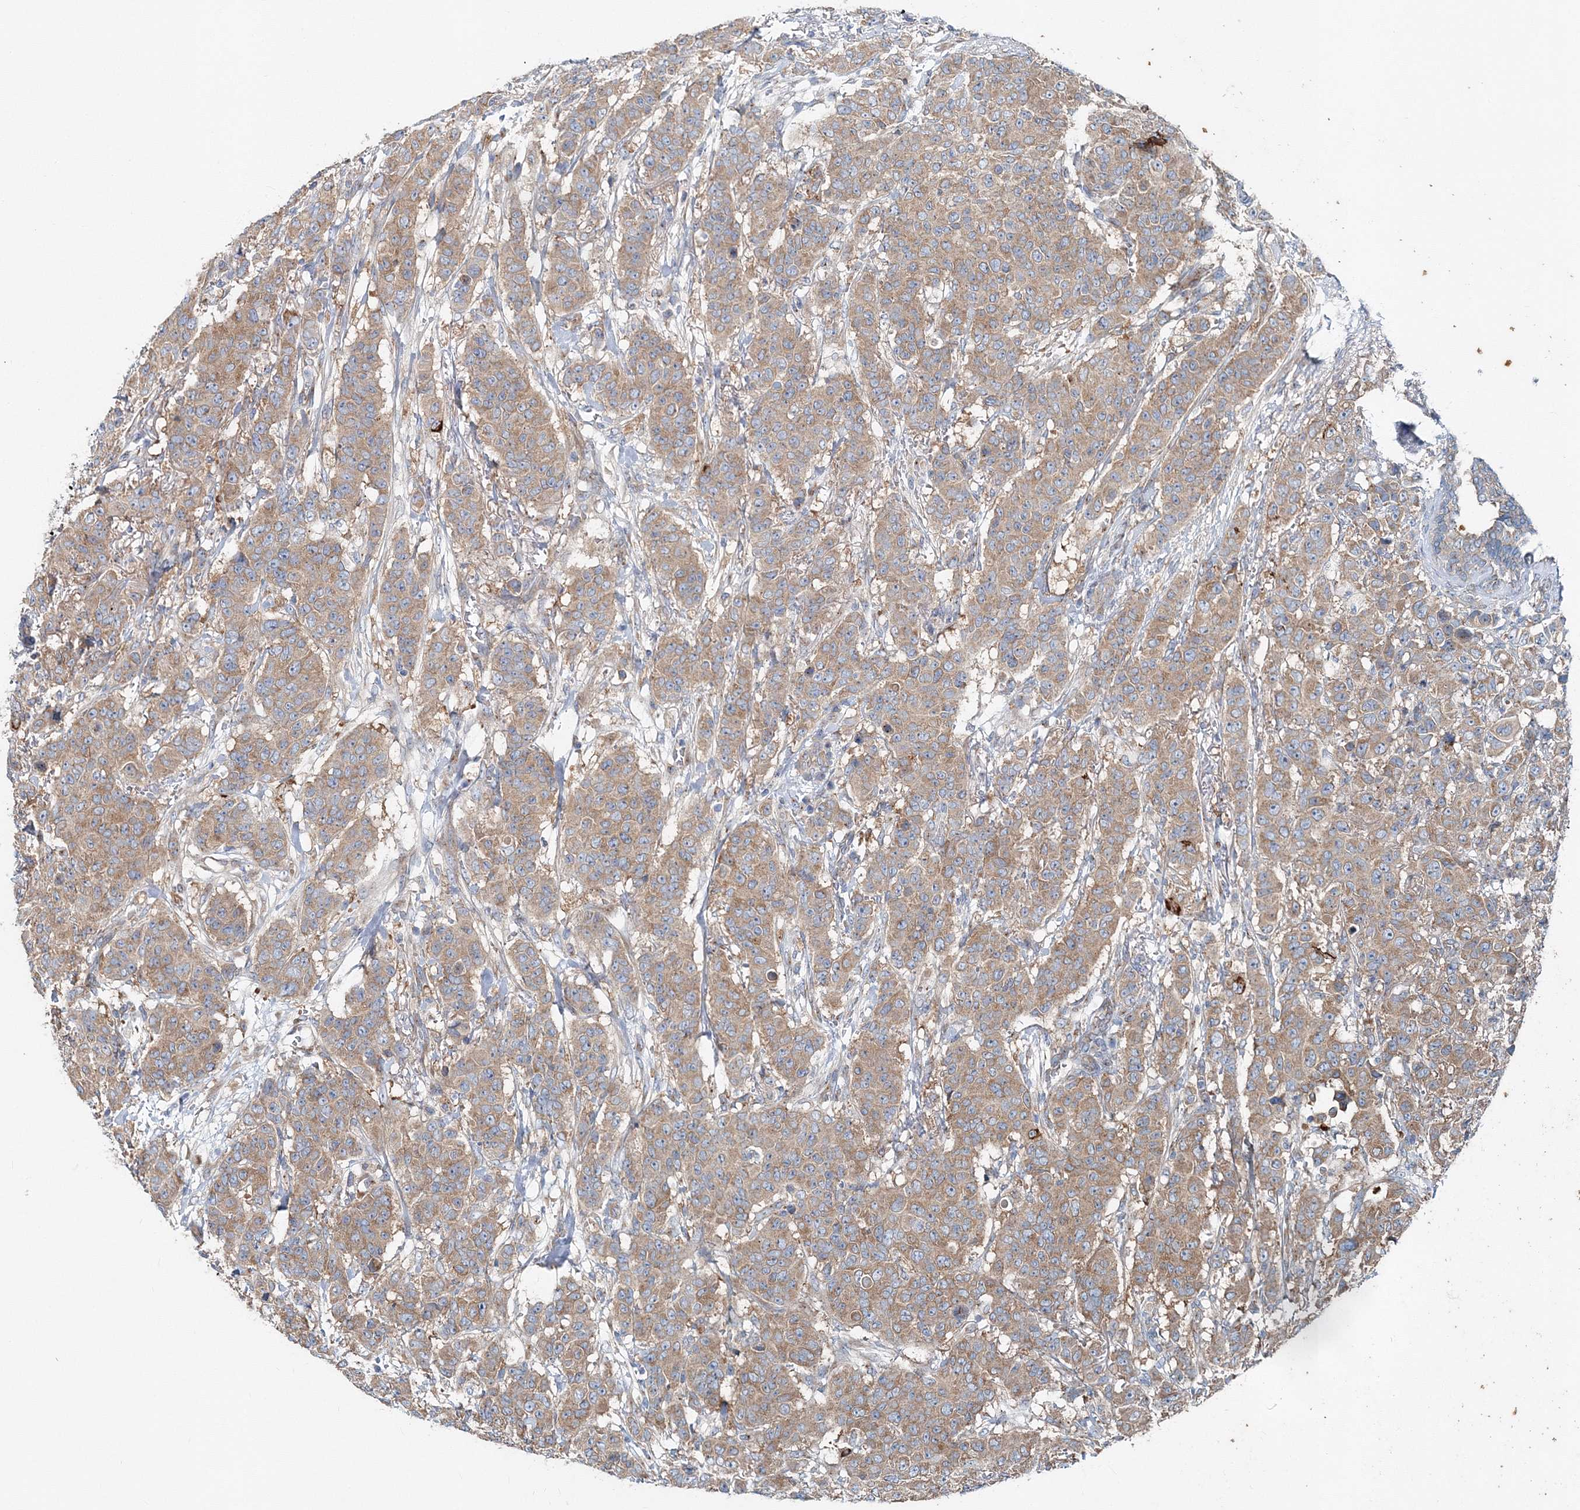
{"staining": {"intensity": "moderate", "quantity": ">75%", "location": "cytoplasmic/membranous"}, "tissue": "breast cancer", "cell_type": "Tumor cells", "image_type": "cancer", "snomed": [{"axis": "morphology", "description": "Duct carcinoma"}, {"axis": "topography", "description": "Breast"}], "caption": "Immunohistochemical staining of breast intraductal carcinoma shows moderate cytoplasmic/membranous protein positivity in approximately >75% of tumor cells.", "gene": "MPHOSPH9", "patient": {"sex": "female", "age": 40}}